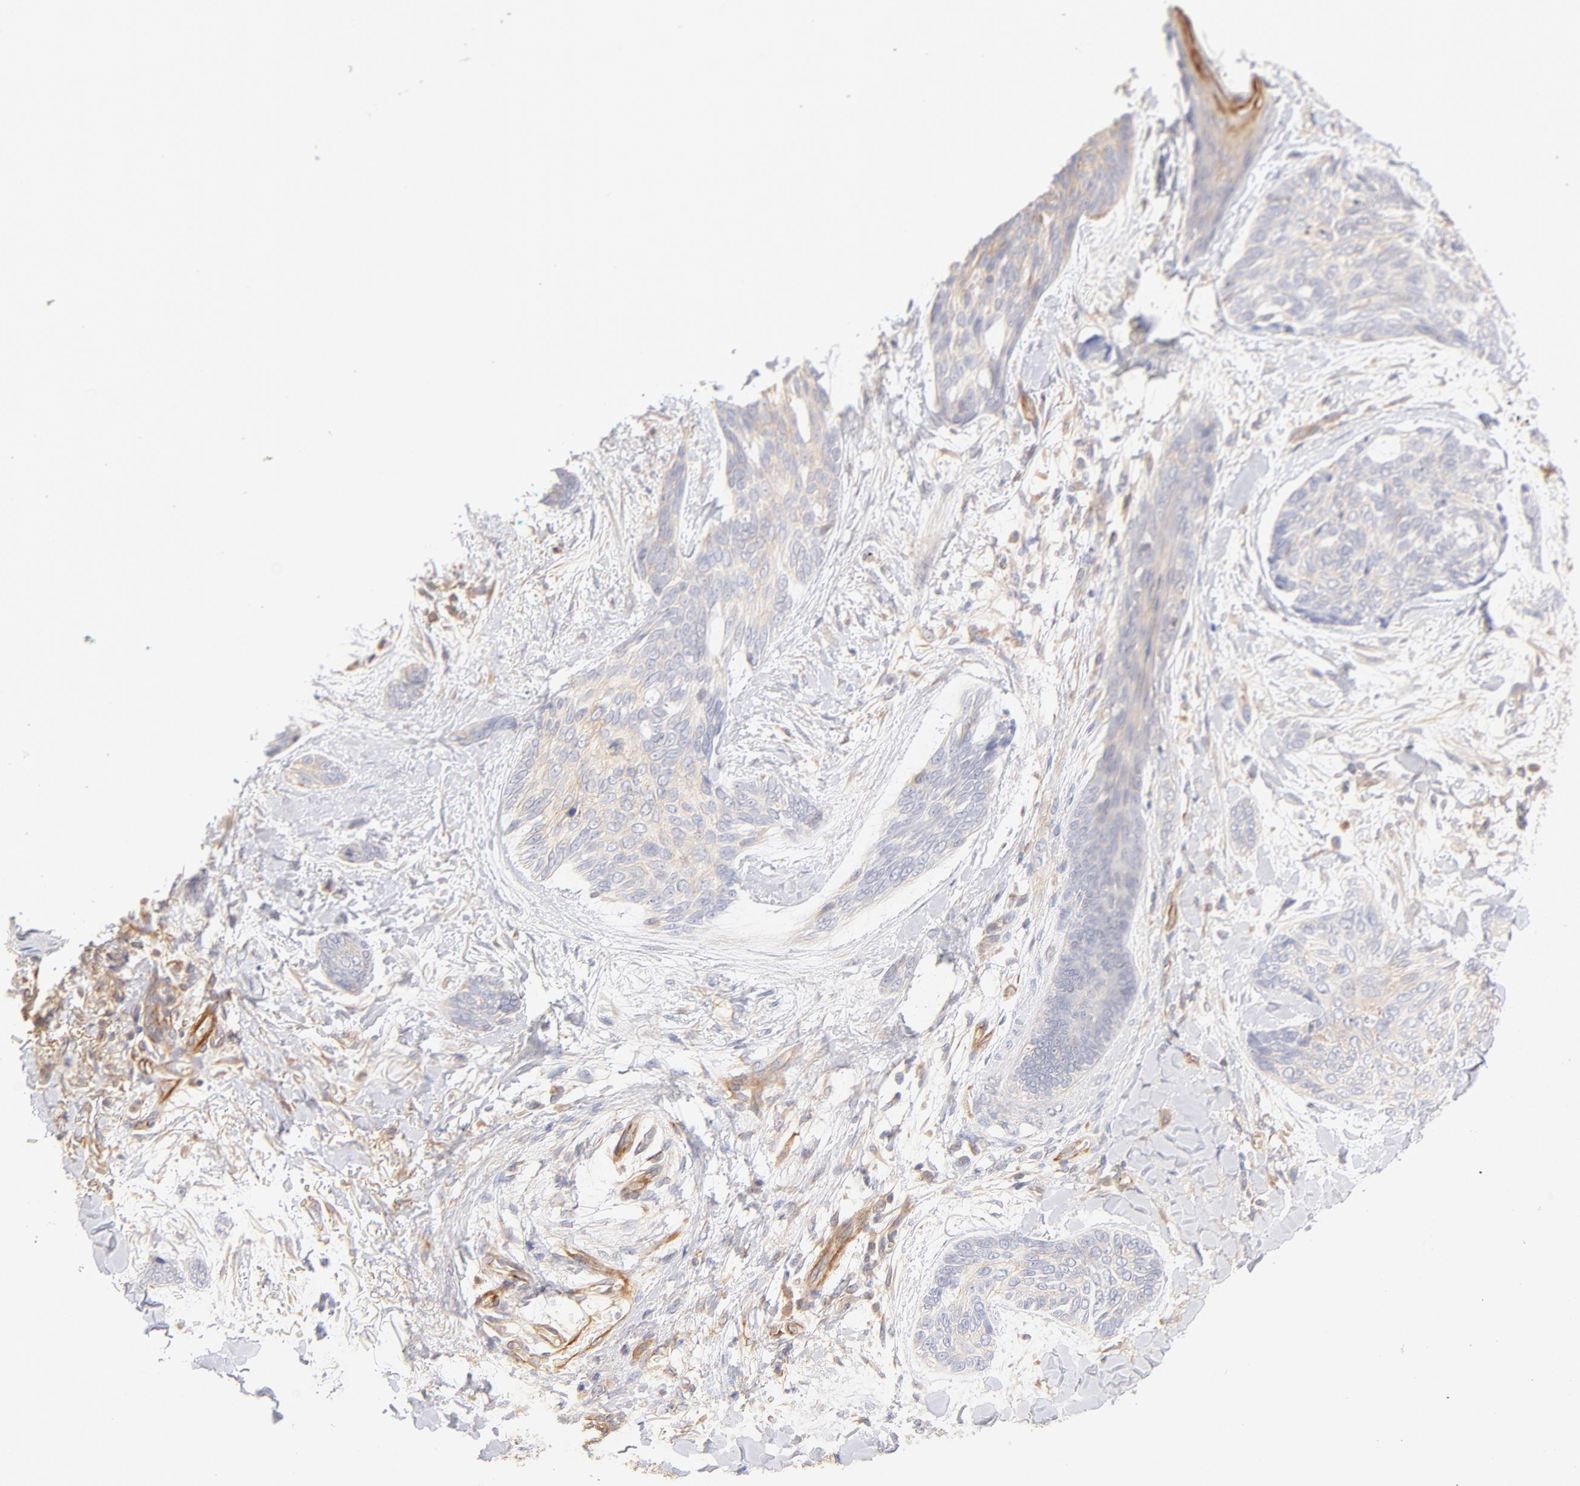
{"staining": {"intensity": "negative", "quantity": "none", "location": "none"}, "tissue": "skin cancer", "cell_type": "Tumor cells", "image_type": "cancer", "snomed": [{"axis": "morphology", "description": "Normal tissue, NOS"}, {"axis": "morphology", "description": "Basal cell carcinoma"}, {"axis": "topography", "description": "Skin"}], "caption": "This is a image of immunohistochemistry staining of skin basal cell carcinoma, which shows no staining in tumor cells.", "gene": "LDLRAP1", "patient": {"sex": "female", "age": 71}}